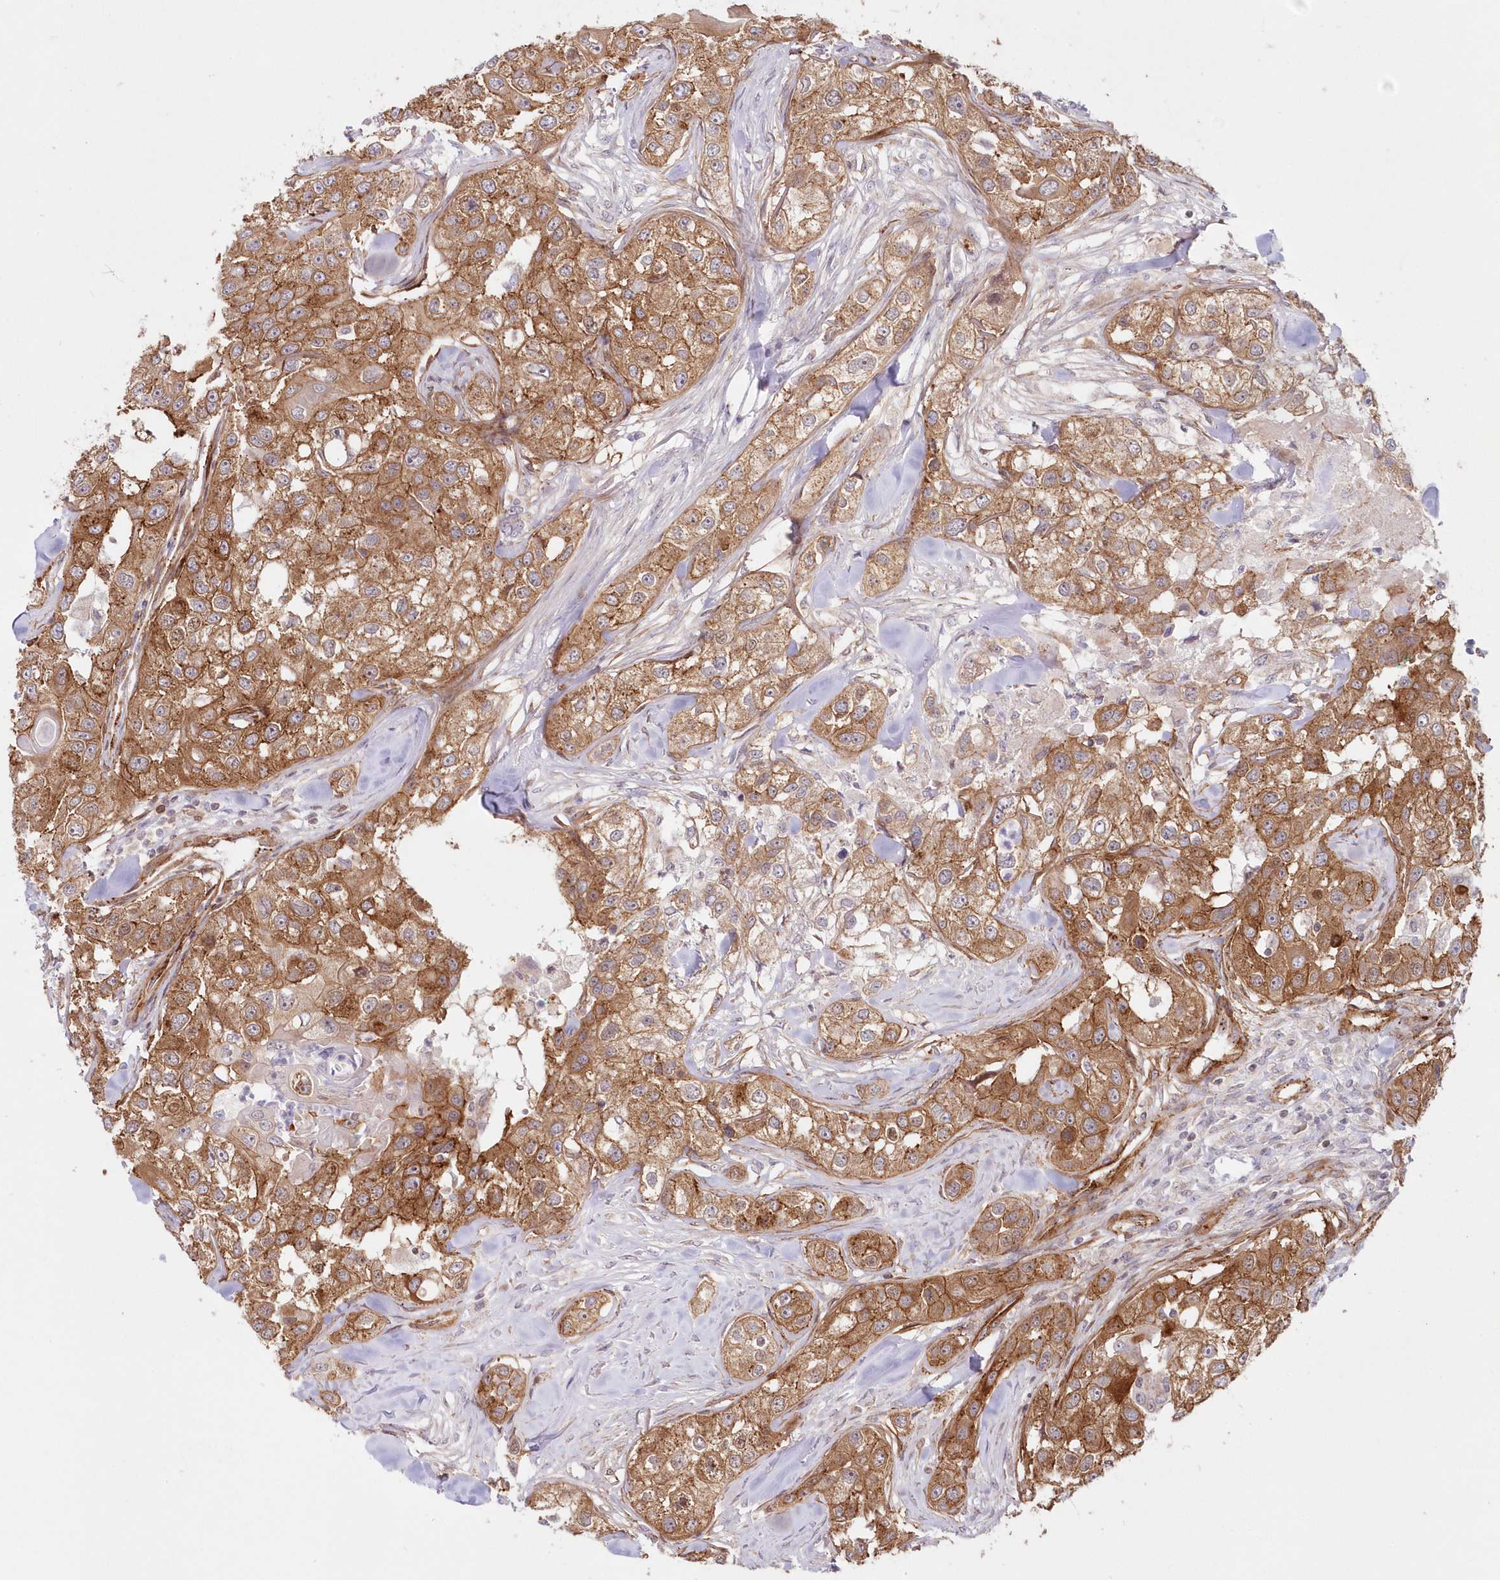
{"staining": {"intensity": "moderate", "quantity": ">75%", "location": "cytoplasmic/membranous"}, "tissue": "head and neck cancer", "cell_type": "Tumor cells", "image_type": "cancer", "snomed": [{"axis": "morphology", "description": "Normal tissue, NOS"}, {"axis": "morphology", "description": "Squamous cell carcinoma, NOS"}, {"axis": "topography", "description": "Skeletal muscle"}, {"axis": "topography", "description": "Head-Neck"}], "caption": "Moderate cytoplasmic/membranous protein positivity is identified in approximately >75% of tumor cells in squamous cell carcinoma (head and neck).", "gene": "AFAP1L2", "patient": {"sex": "male", "age": 51}}